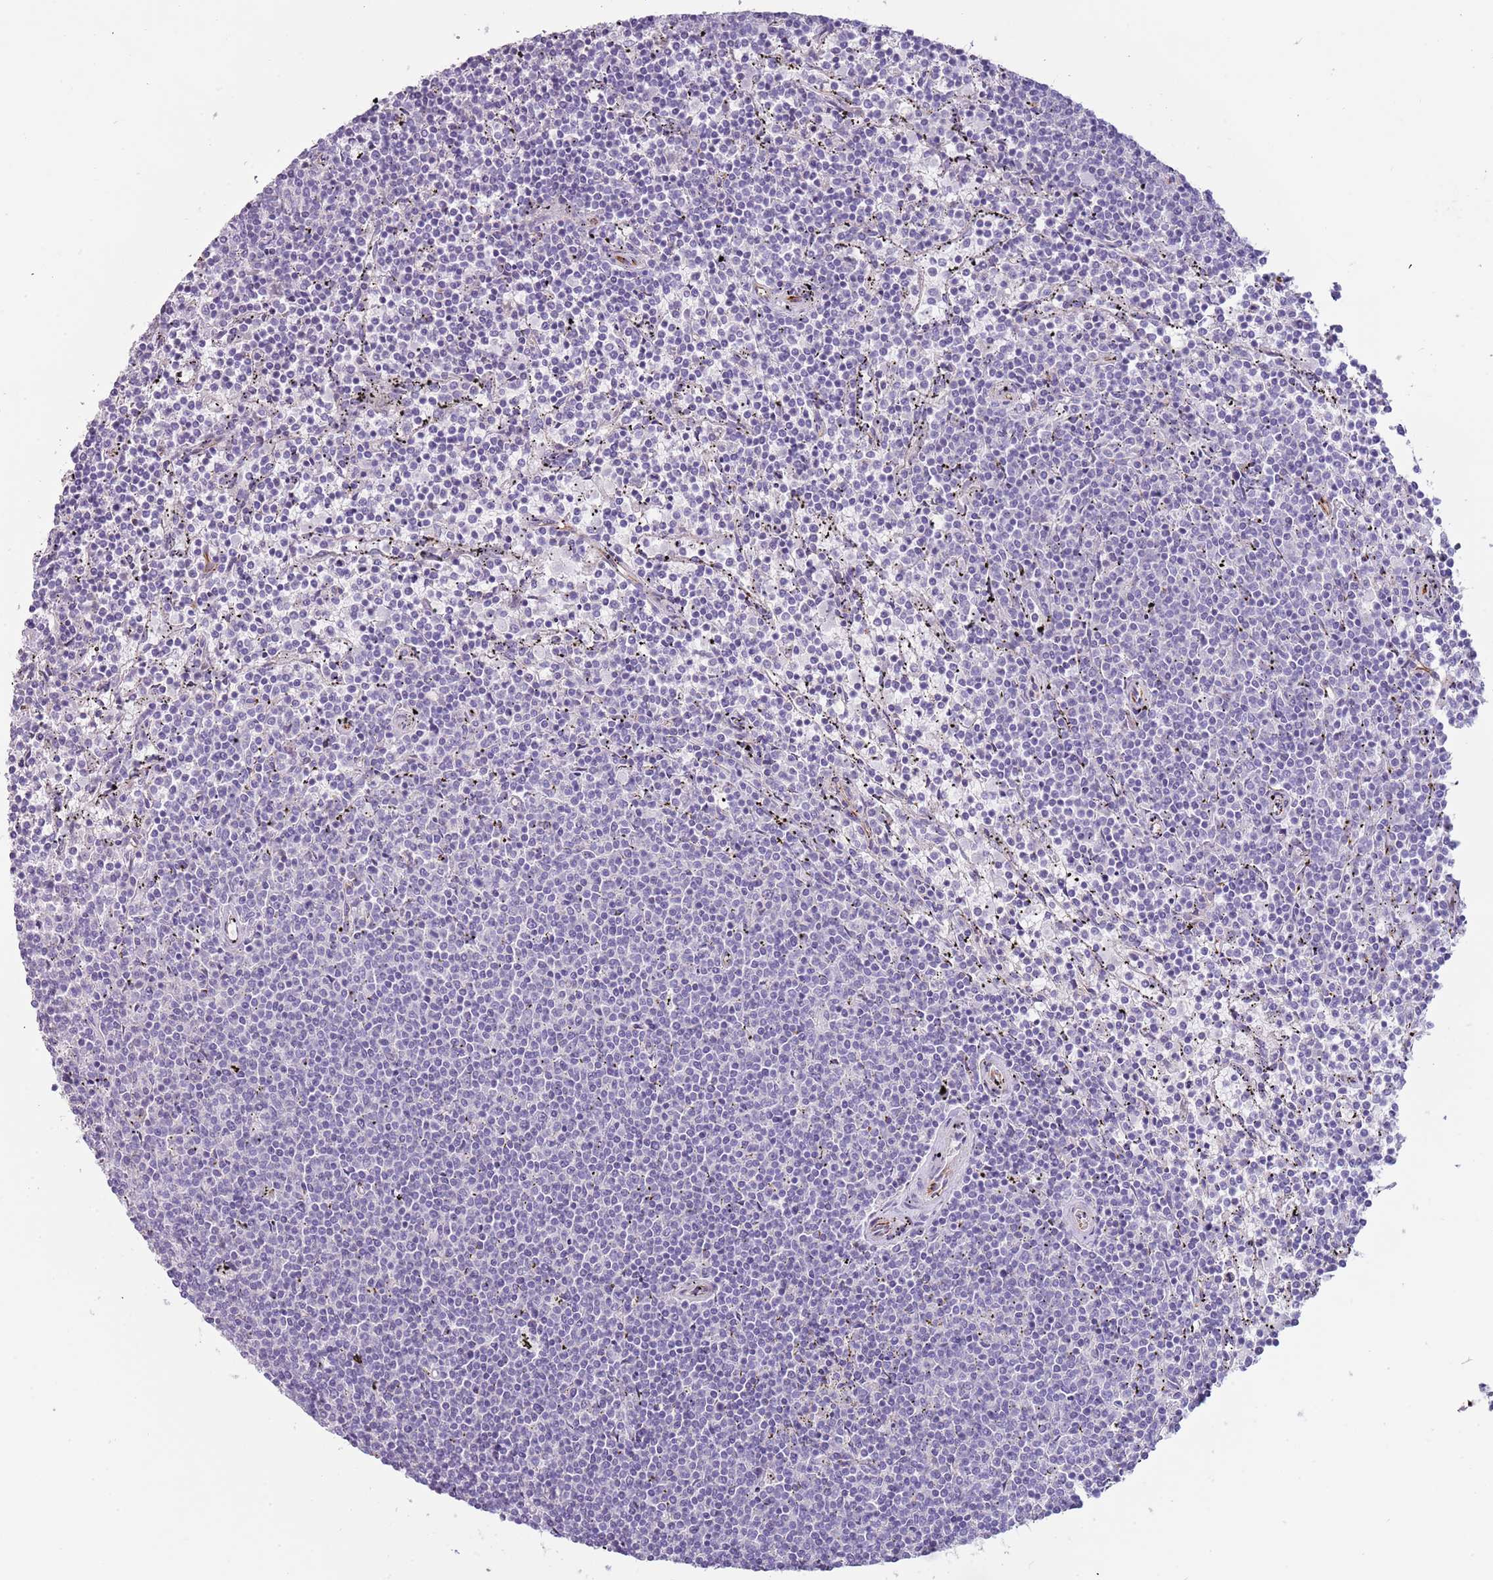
{"staining": {"intensity": "negative", "quantity": "none", "location": "none"}, "tissue": "lymphoma", "cell_type": "Tumor cells", "image_type": "cancer", "snomed": [{"axis": "morphology", "description": "Malignant lymphoma, non-Hodgkin's type, Low grade"}, {"axis": "topography", "description": "Spleen"}], "caption": "Tumor cells show no significant protein staining in lymphoma.", "gene": "RNF222", "patient": {"sex": "female", "age": 50}}